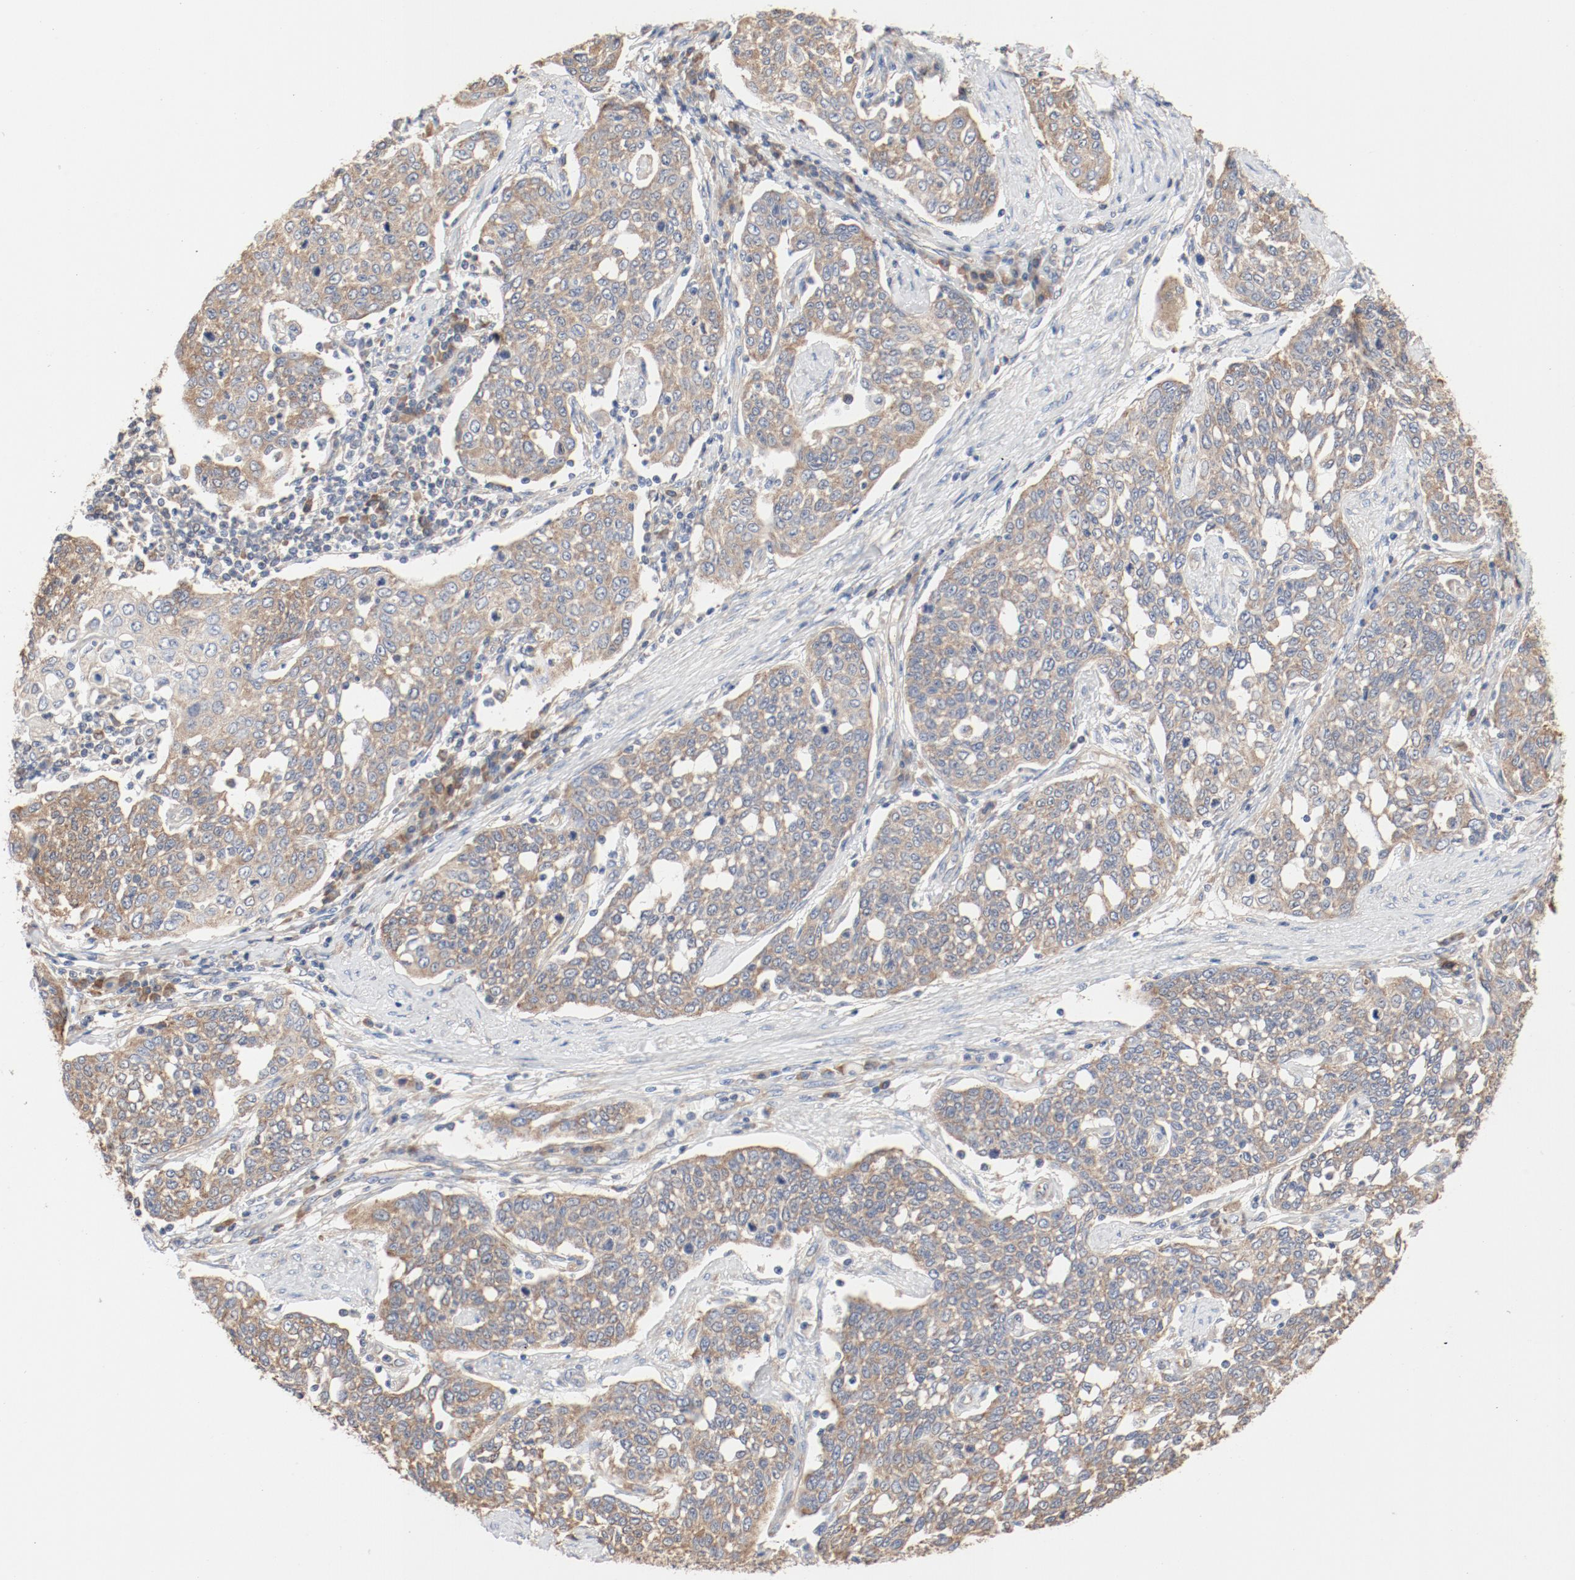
{"staining": {"intensity": "moderate", "quantity": ">75%", "location": "cytoplasmic/membranous"}, "tissue": "cervical cancer", "cell_type": "Tumor cells", "image_type": "cancer", "snomed": [{"axis": "morphology", "description": "Squamous cell carcinoma, NOS"}, {"axis": "topography", "description": "Cervix"}], "caption": "Tumor cells exhibit medium levels of moderate cytoplasmic/membranous expression in about >75% of cells in human cervical squamous cell carcinoma.", "gene": "RPS6", "patient": {"sex": "female", "age": 34}}